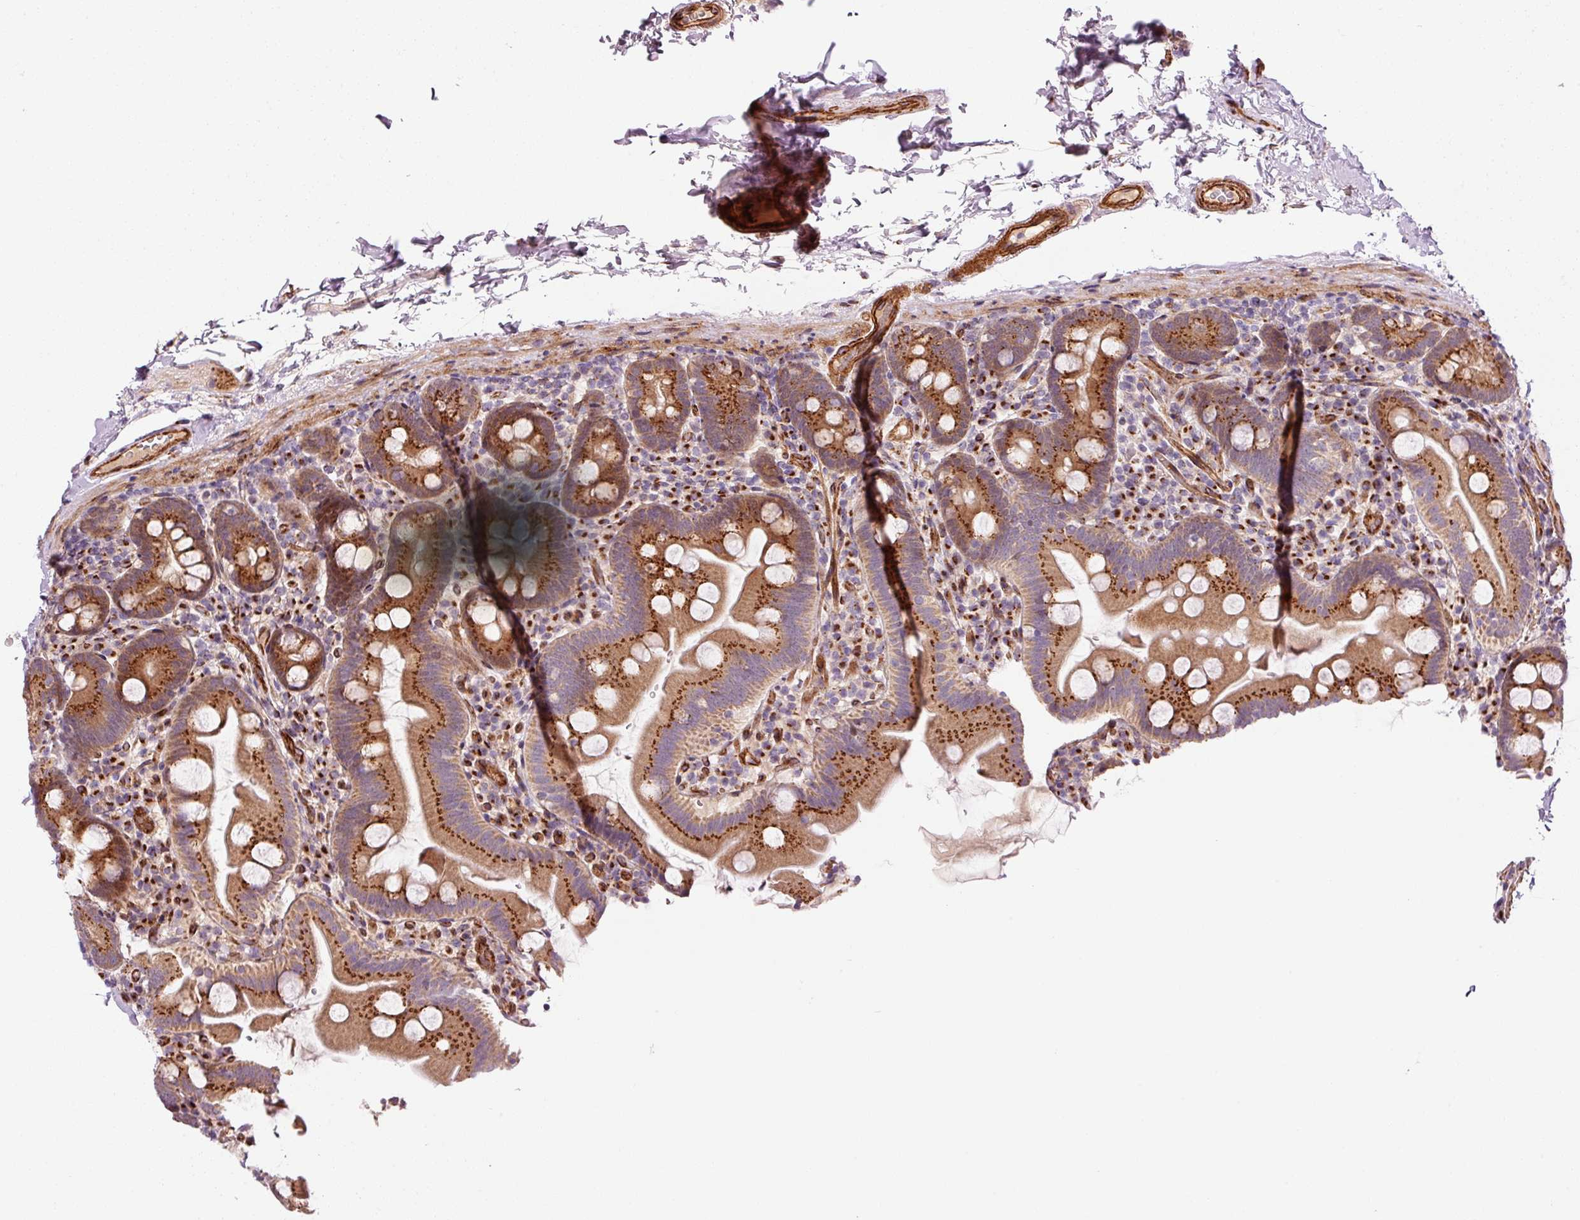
{"staining": {"intensity": "strong", "quantity": ">75%", "location": "cytoplasmic/membranous"}, "tissue": "small intestine", "cell_type": "Glandular cells", "image_type": "normal", "snomed": [{"axis": "morphology", "description": "Normal tissue, NOS"}, {"axis": "topography", "description": "Small intestine"}], "caption": "Immunohistochemical staining of normal small intestine displays strong cytoplasmic/membranous protein expression in about >75% of glandular cells. (brown staining indicates protein expression, while blue staining denotes nuclei).", "gene": "LIMK2", "patient": {"sex": "female", "age": 68}}